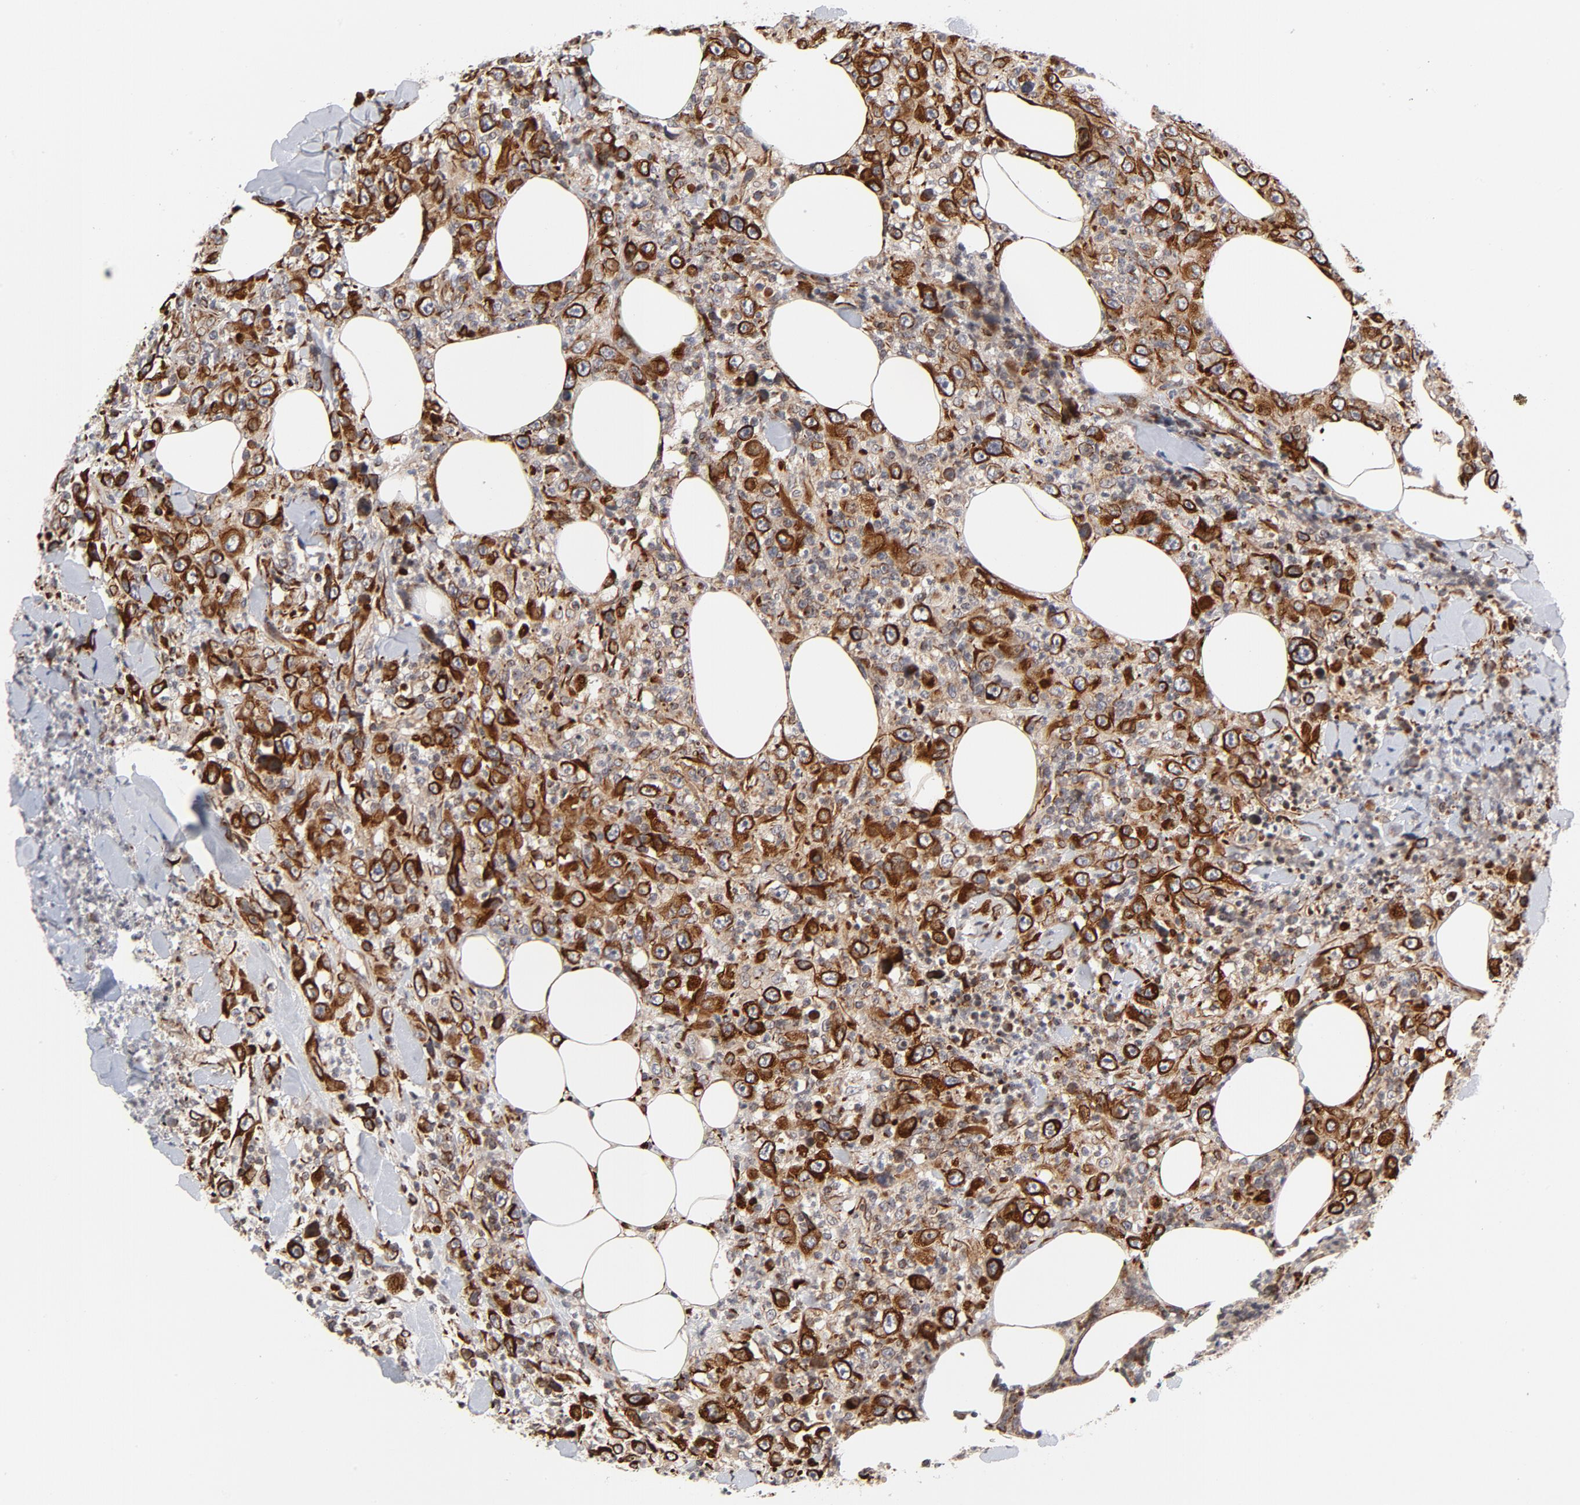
{"staining": {"intensity": "strong", "quantity": ">75%", "location": "cytoplasmic/membranous"}, "tissue": "thyroid cancer", "cell_type": "Tumor cells", "image_type": "cancer", "snomed": [{"axis": "morphology", "description": "Carcinoma, NOS"}, {"axis": "topography", "description": "Thyroid gland"}], "caption": "Immunohistochemical staining of thyroid cancer (carcinoma) reveals high levels of strong cytoplasmic/membranous staining in approximately >75% of tumor cells.", "gene": "DNAAF2", "patient": {"sex": "female", "age": 77}}